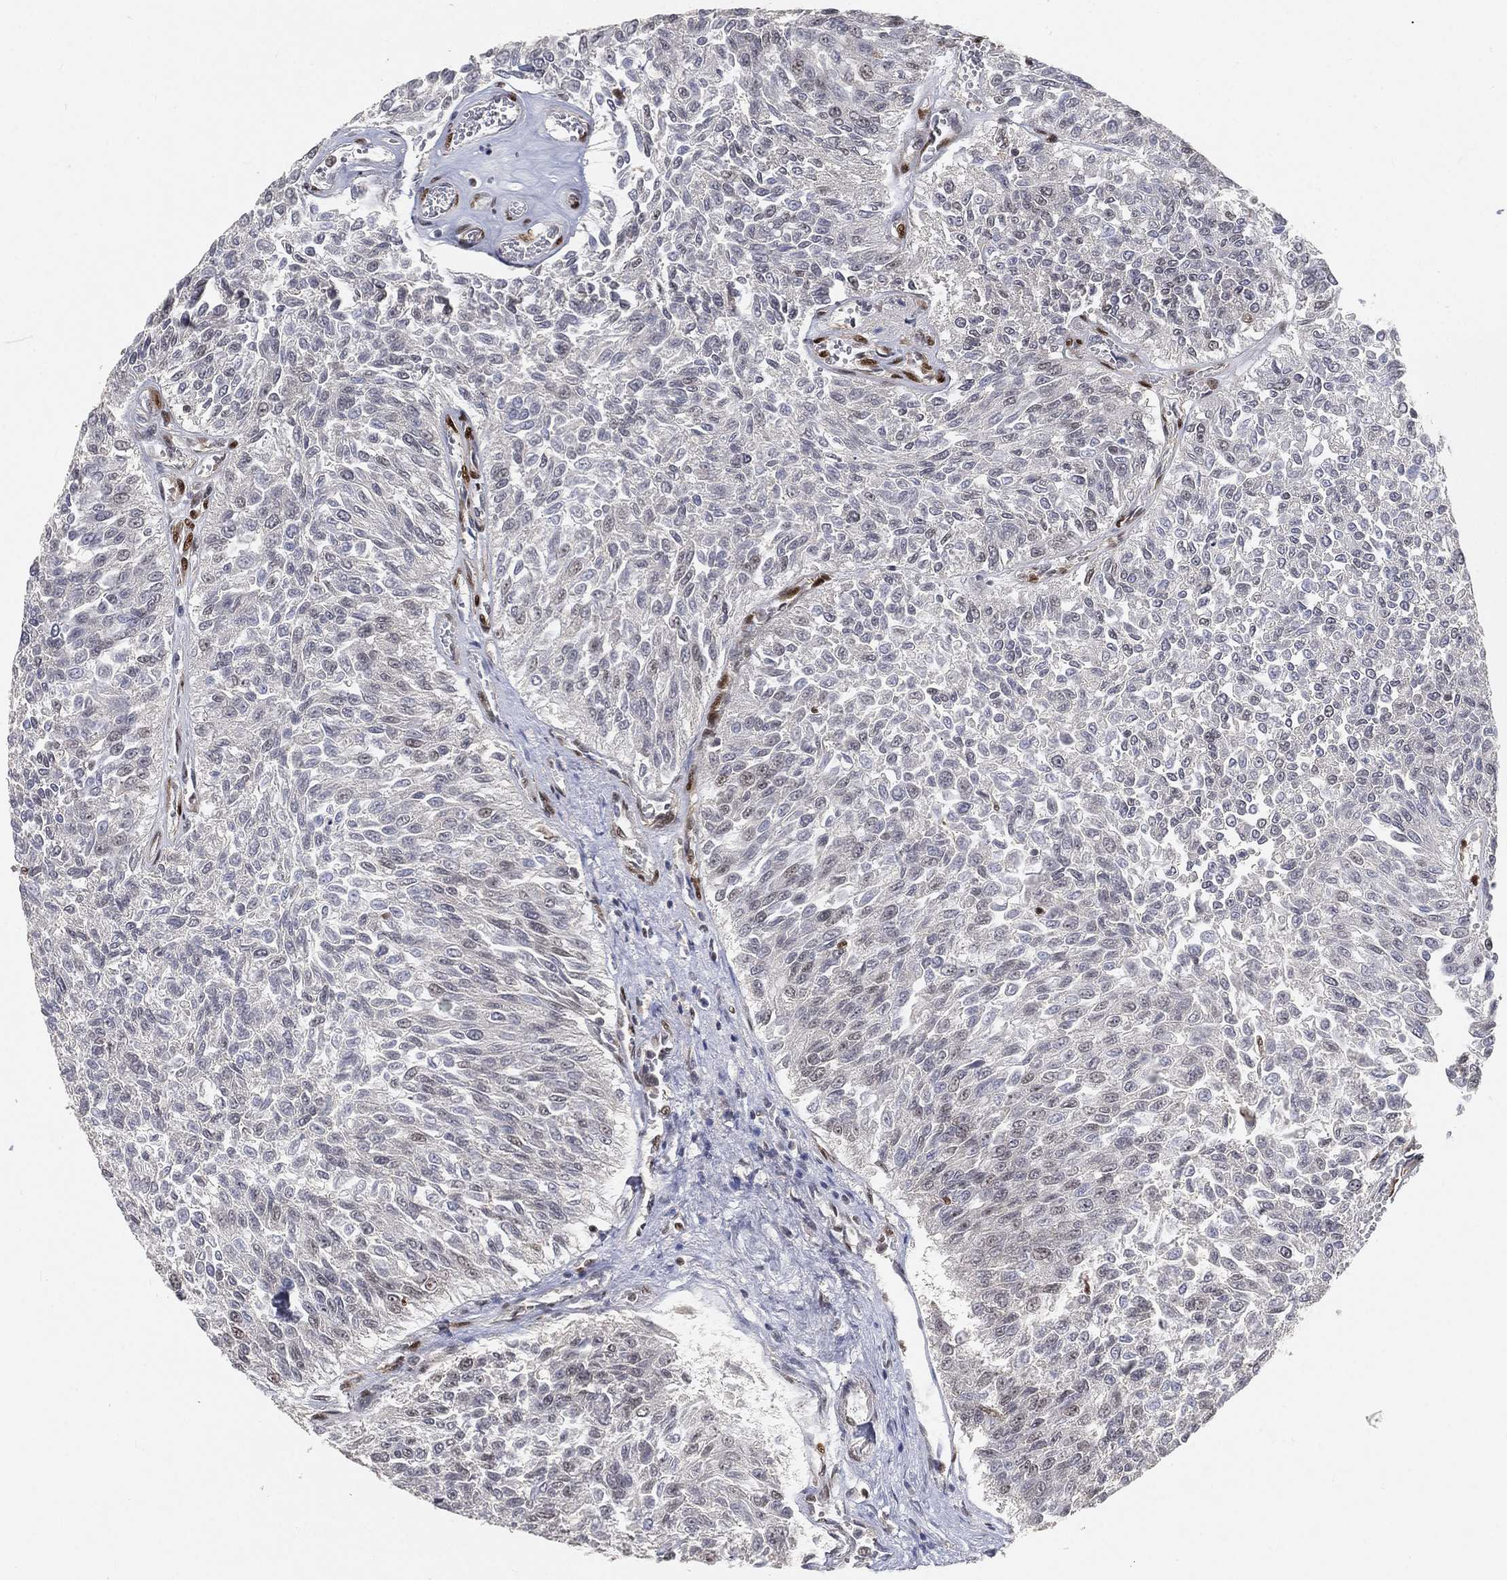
{"staining": {"intensity": "negative", "quantity": "none", "location": "none"}, "tissue": "urothelial cancer", "cell_type": "Tumor cells", "image_type": "cancer", "snomed": [{"axis": "morphology", "description": "Urothelial carcinoma, Low grade"}, {"axis": "topography", "description": "Urinary bladder"}], "caption": "DAB (3,3'-diaminobenzidine) immunohistochemical staining of urothelial cancer shows no significant positivity in tumor cells.", "gene": "CRTC3", "patient": {"sex": "male", "age": 78}}